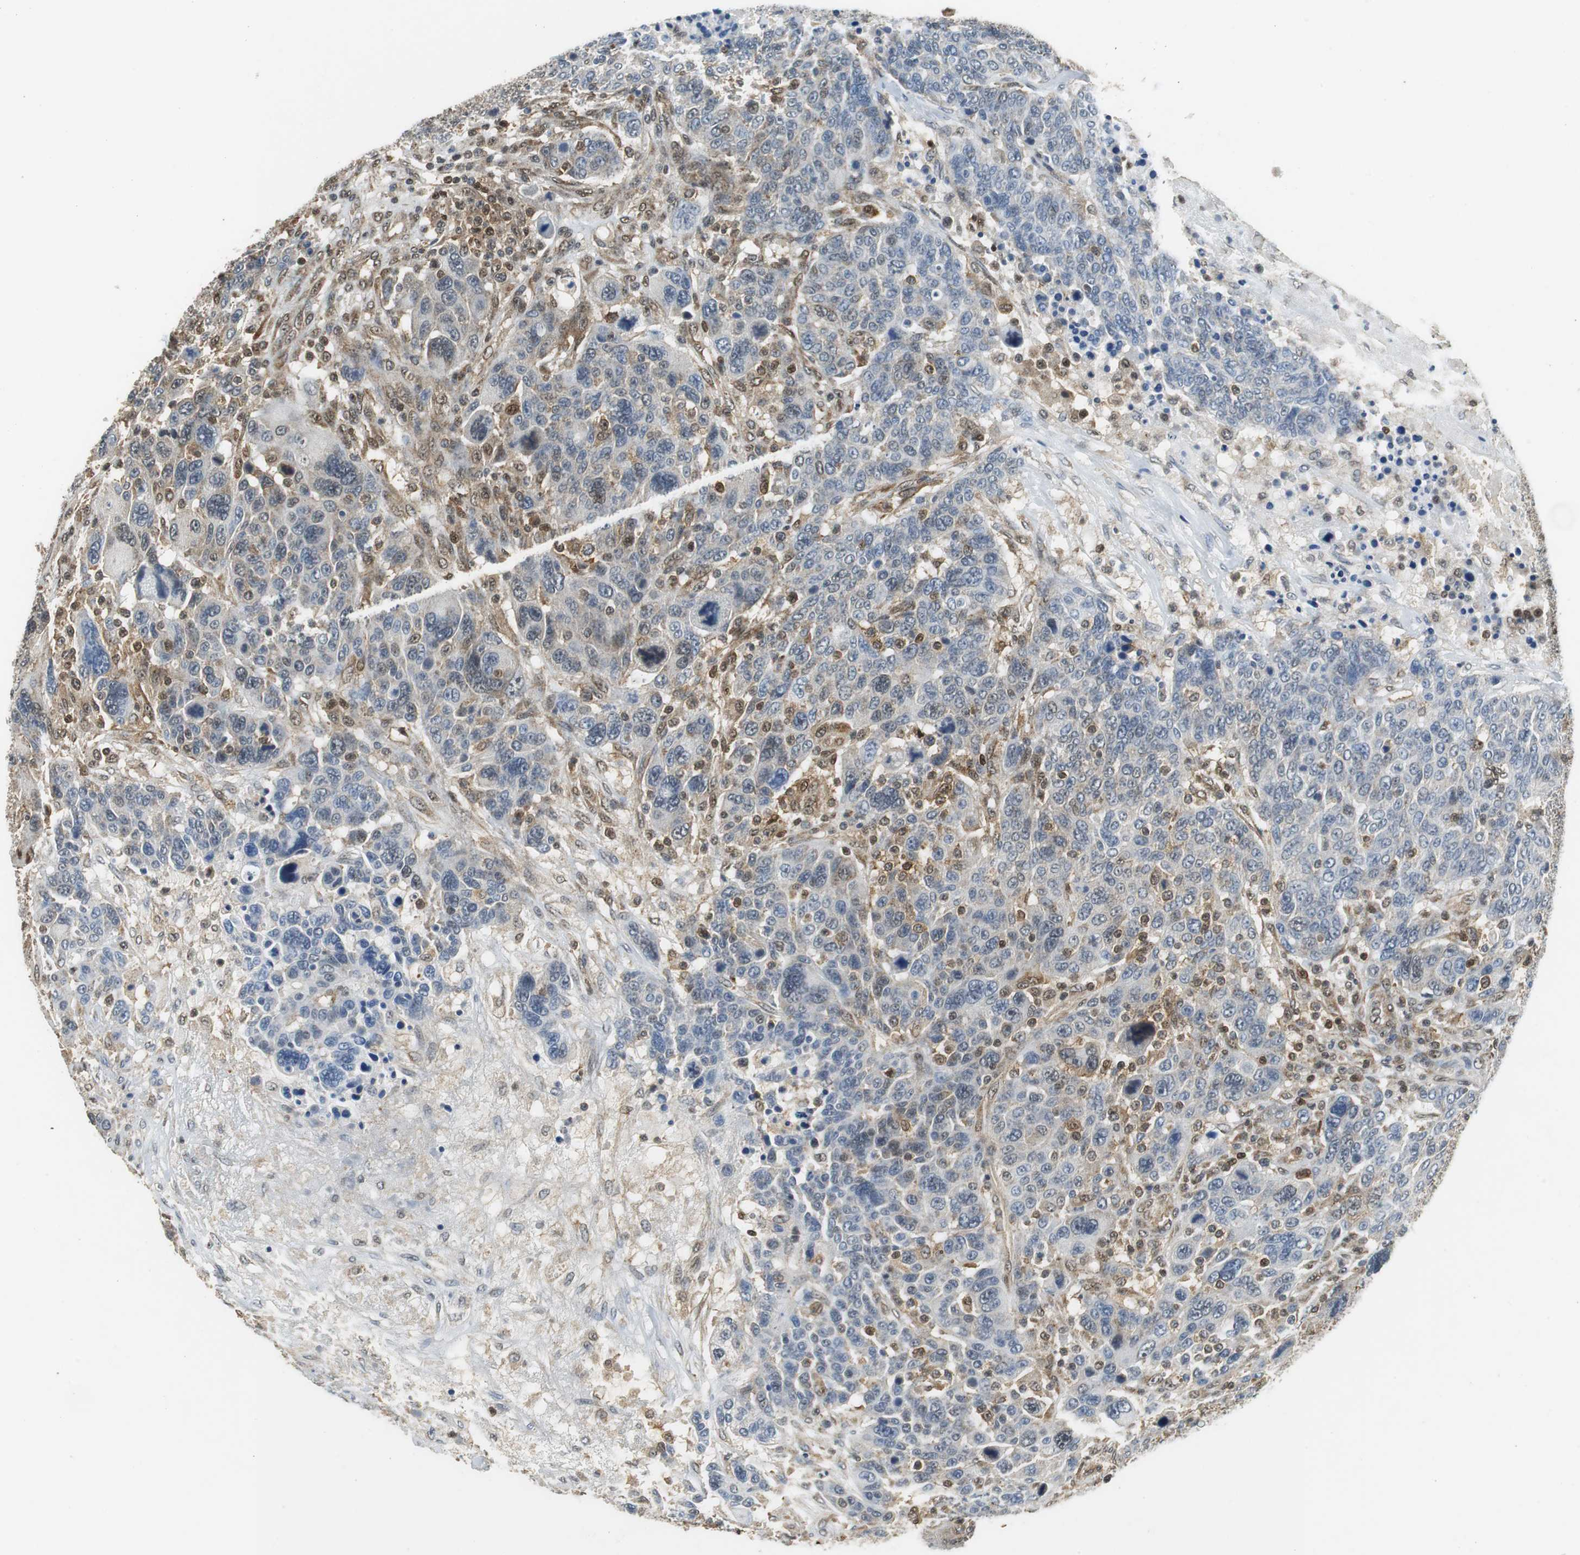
{"staining": {"intensity": "weak", "quantity": ">75%", "location": "cytoplasmic/membranous"}, "tissue": "breast cancer", "cell_type": "Tumor cells", "image_type": "cancer", "snomed": [{"axis": "morphology", "description": "Duct carcinoma"}, {"axis": "topography", "description": "Breast"}], "caption": "Immunohistochemical staining of invasive ductal carcinoma (breast) demonstrates low levels of weak cytoplasmic/membranous positivity in about >75% of tumor cells. The staining is performed using DAB (3,3'-diaminobenzidine) brown chromogen to label protein expression. The nuclei are counter-stained blue using hematoxylin.", "gene": "GSDMD", "patient": {"sex": "female", "age": 37}}